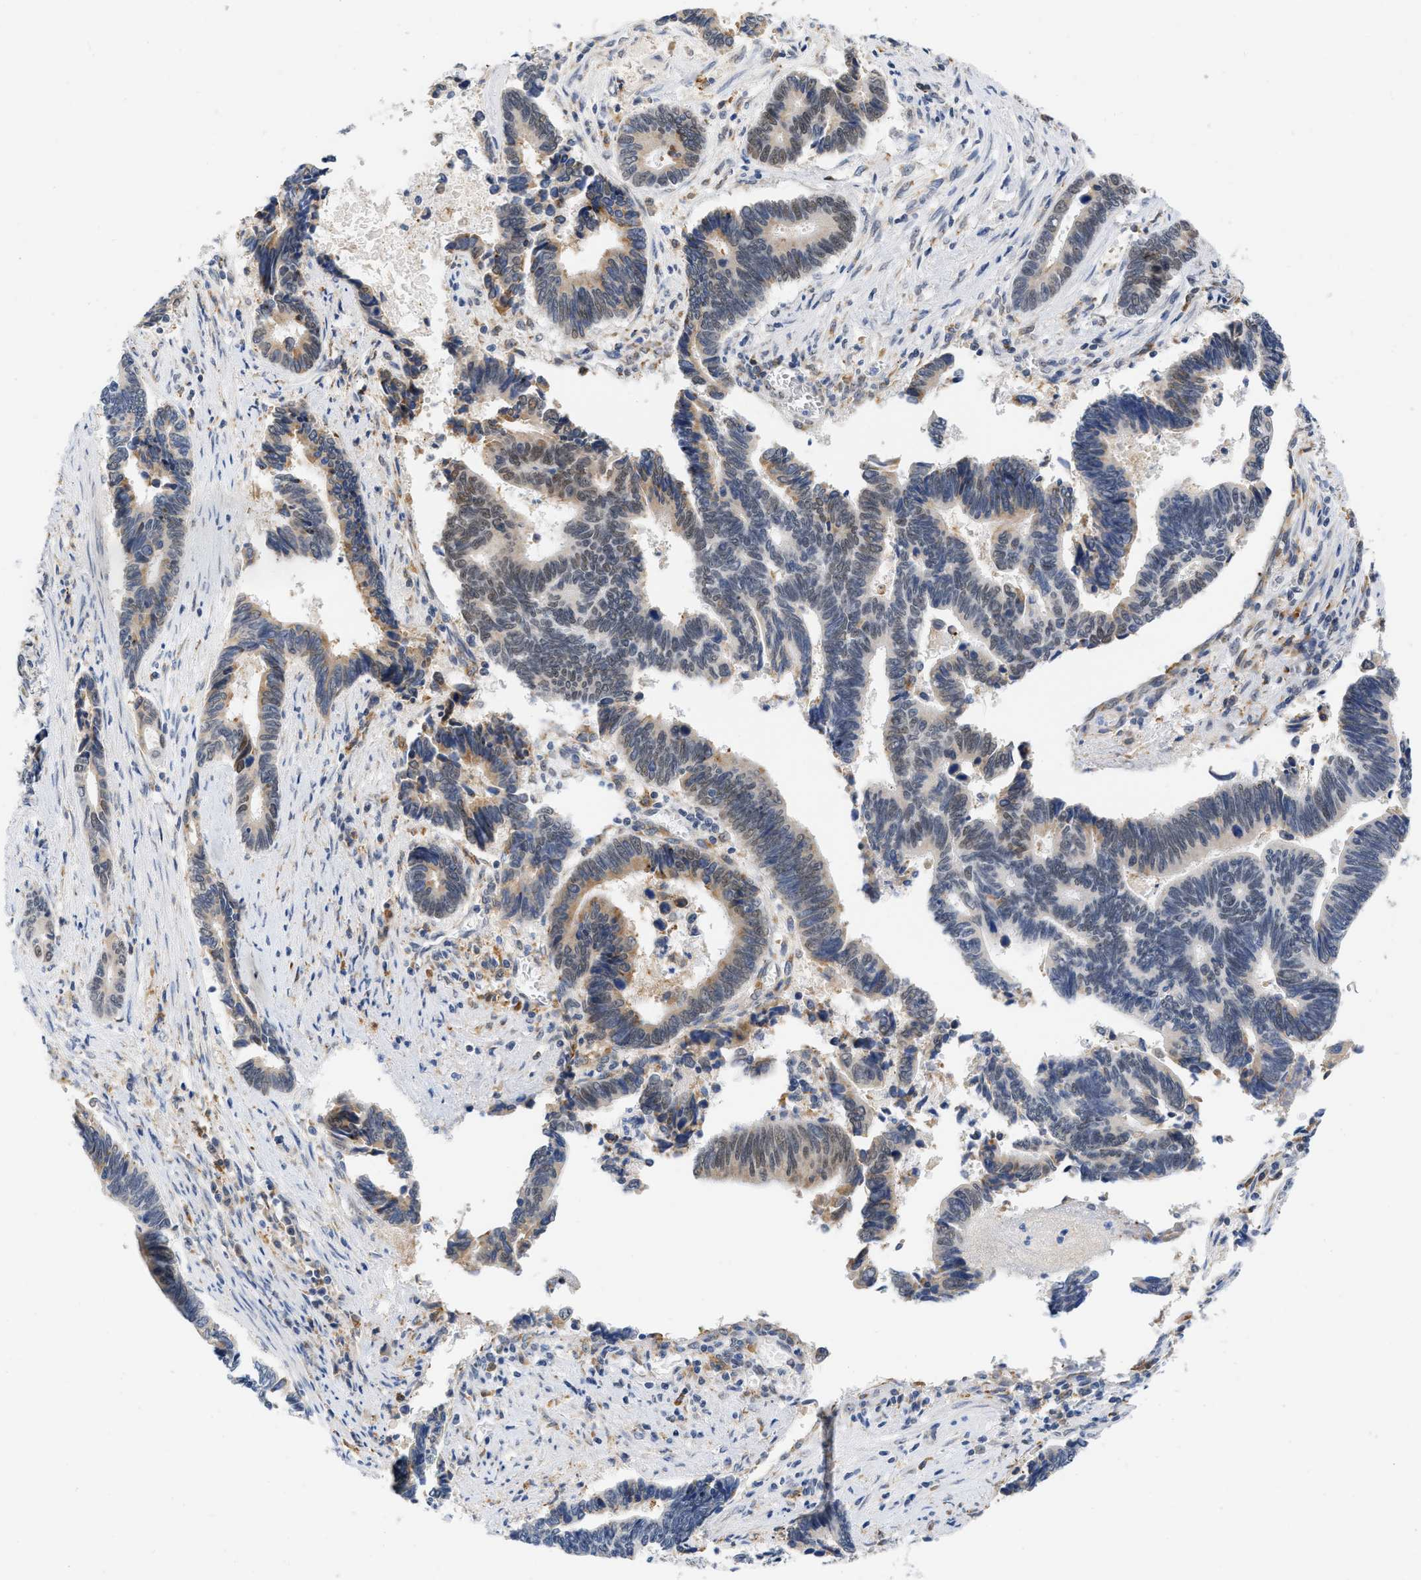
{"staining": {"intensity": "moderate", "quantity": "25%-75%", "location": "cytoplasmic/membranous,nuclear"}, "tissue": "pancreatic cancer", "cell_type": "Tumor cells", "image_type": "cancer", "snomed": [{"axis": "morphology", "description": "Adenocarcinoma, NOS"}, {"axis": "topography", "description": "Pancreas"}], "caption": "Immunohistochemistry histopathology image of neoplastic tissue: human pancreatic adenocarcinoma stained using immunohistochemistry (IHC) exhibits medium levels of moderate protein expression localized specifically in the cytoplasmic/membranous and nuclear of tumor cells, appearing as a cytoplasmic/membranous and nuclear brown color.", "gene": "ELAC2", "patient": {"sex": "female", "age": 70}}